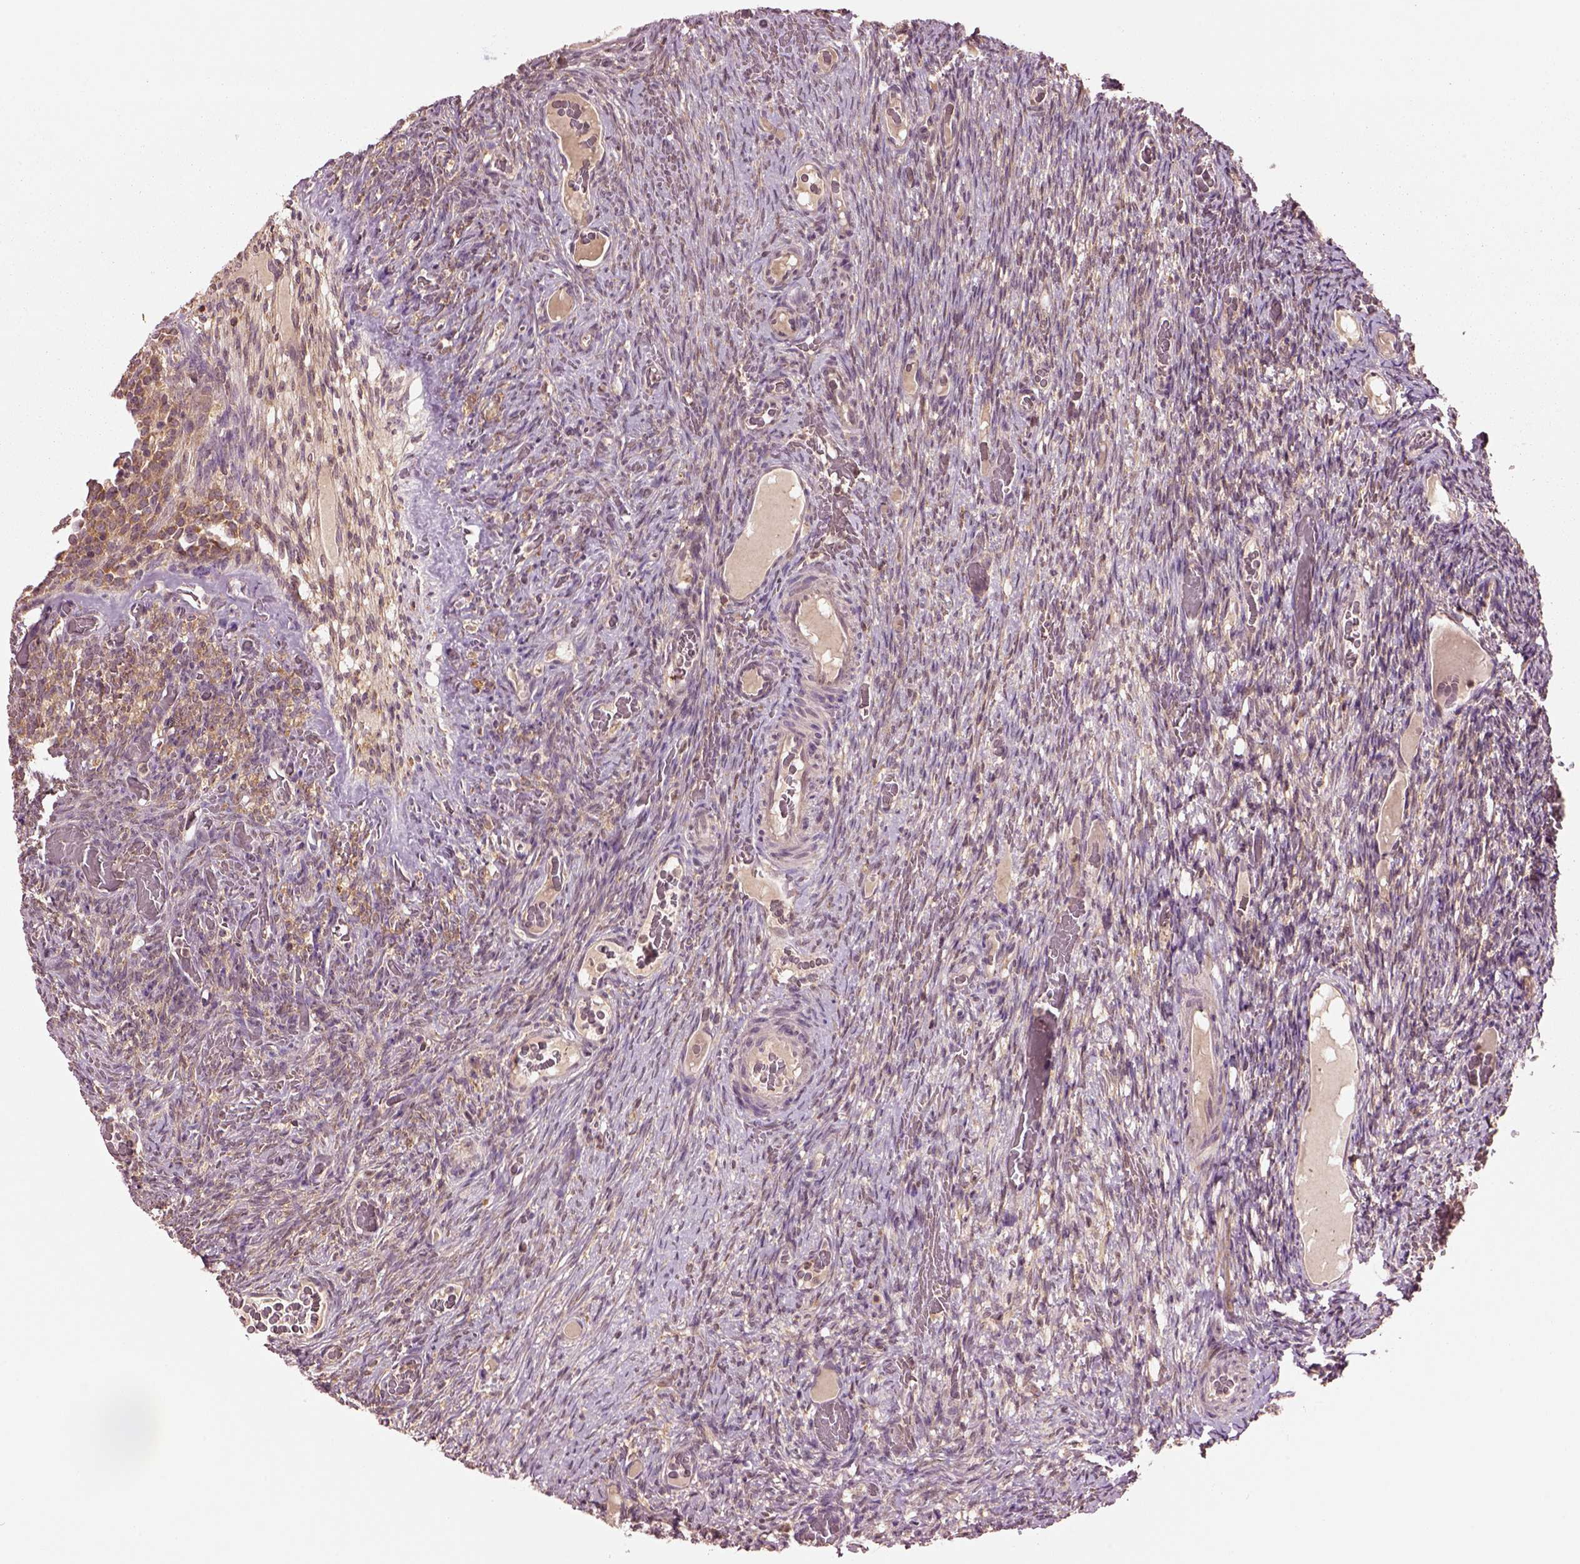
{"staining": {"intensity": "weak", "quantity": "<25%", "location": "cytoplasmic/membranous"}, "tissue": "ovary", "cell_type": "Ovarian stroma cells", "image_type": "normal", "snomed": [{"axis": "morphology", "description": "Normal tissue, NOS"}, {"axis": "topography", "description": "Ovary"}], "caption": "Ovarian stroma cells show no significant protein expression in benign ovary. Nuclei are stained in blue.", "gene": "MTHFS", "patient": {"sex": "female", "age": 34}}